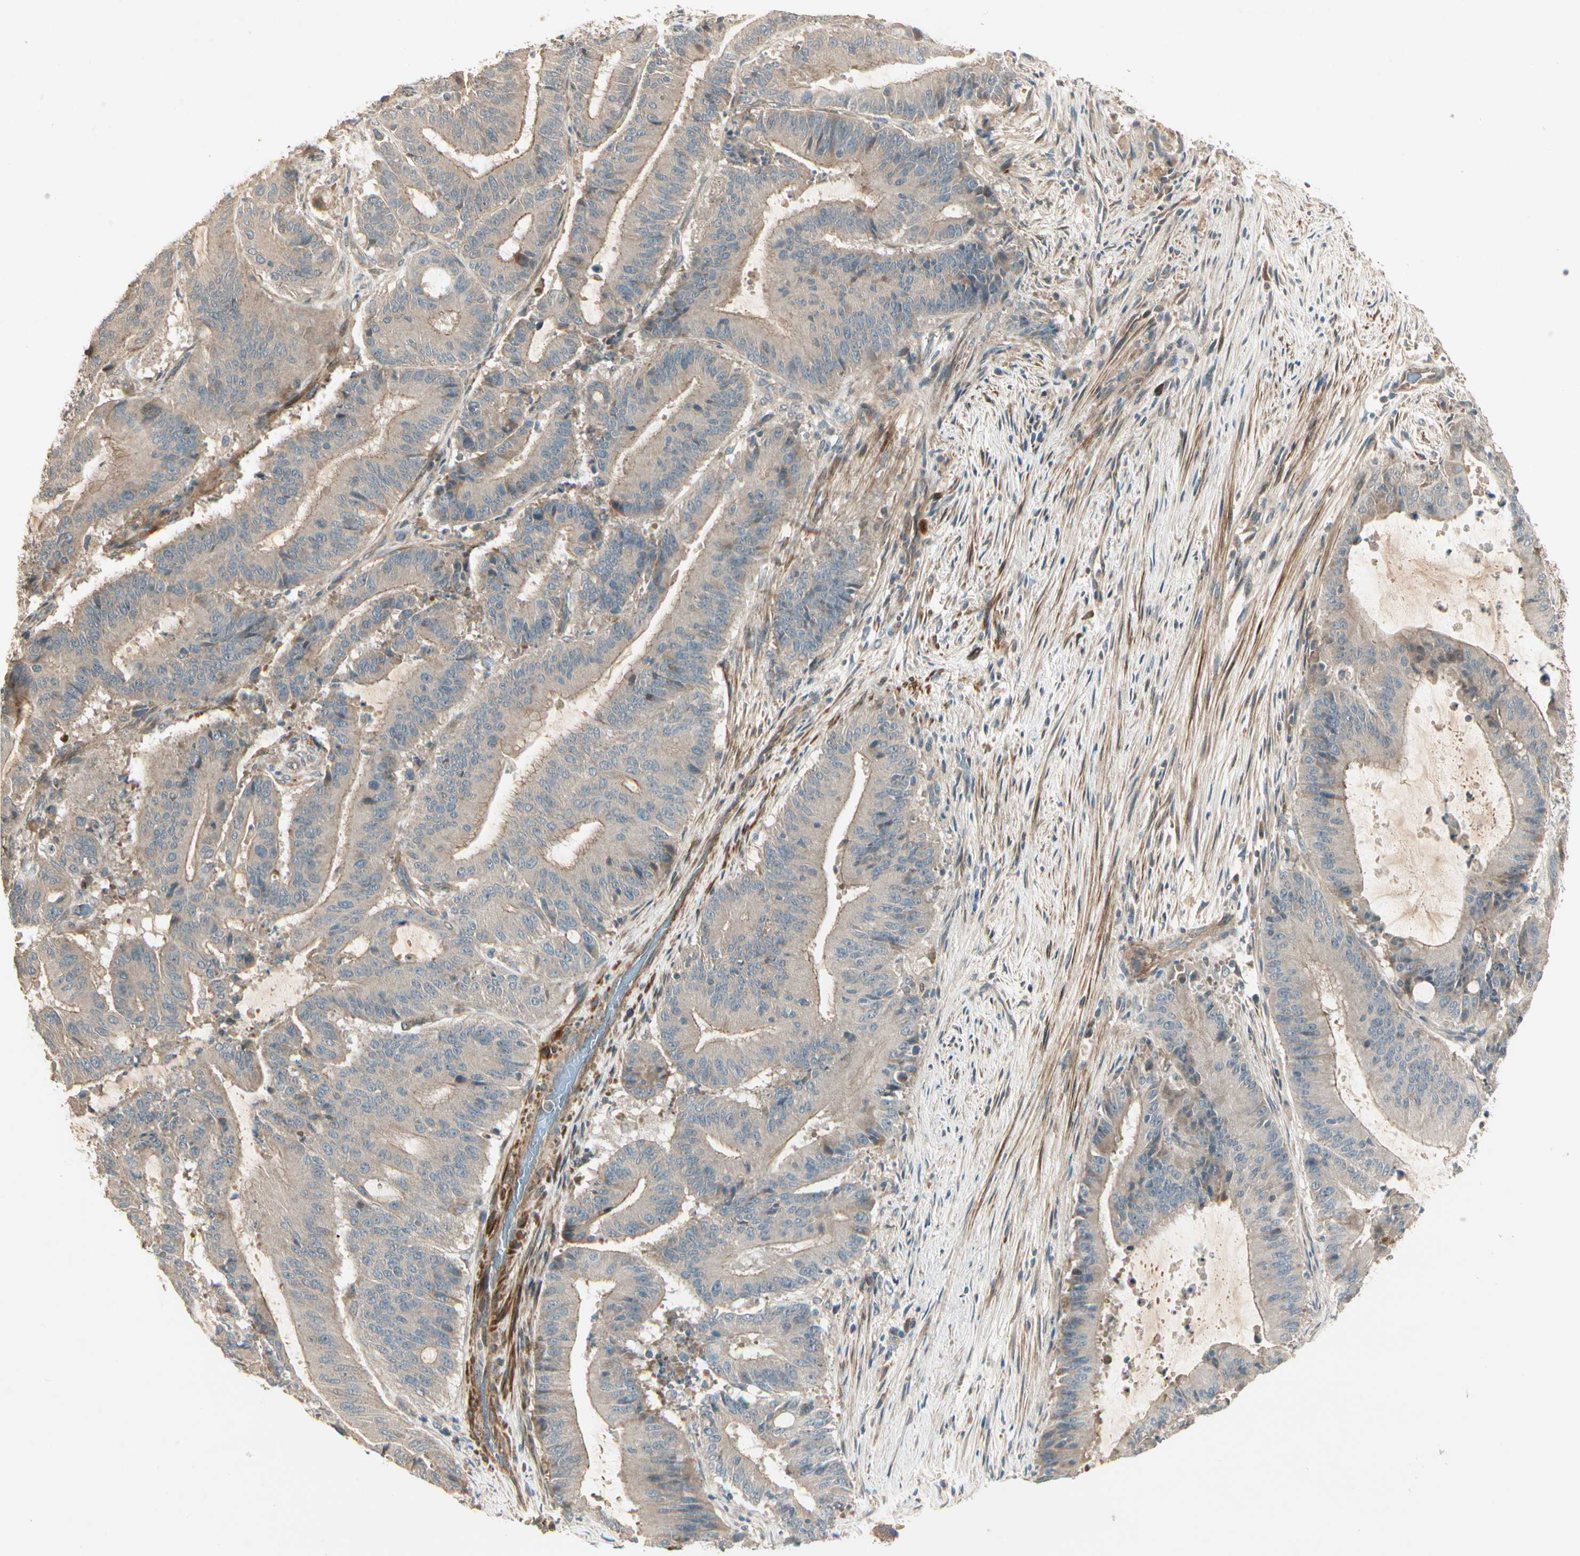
{"staining": {"intensity": "weak", "quantity": ">75%", "location": "cytoplasmic/membranous"}, "tissue": "liver cancer", "cell_type": "Tumor cells", "image_type": "cancer", "snomed": [{"axis": "morphology", "description": "Cholangiocarcinoma"}, {"axis": "topography", "description": "Liver"}], "caption": "Immunohistochemistry (IHC) image of human liver cancer (cholangiocarcinoma) stained for a protein (brown), which exhibits low levels of weak cytoplasmic/membranous positivity in approximately >75% of tumor cells.", "gene": "ACVR1", "patient": {"sex": "female", "age": 73}}